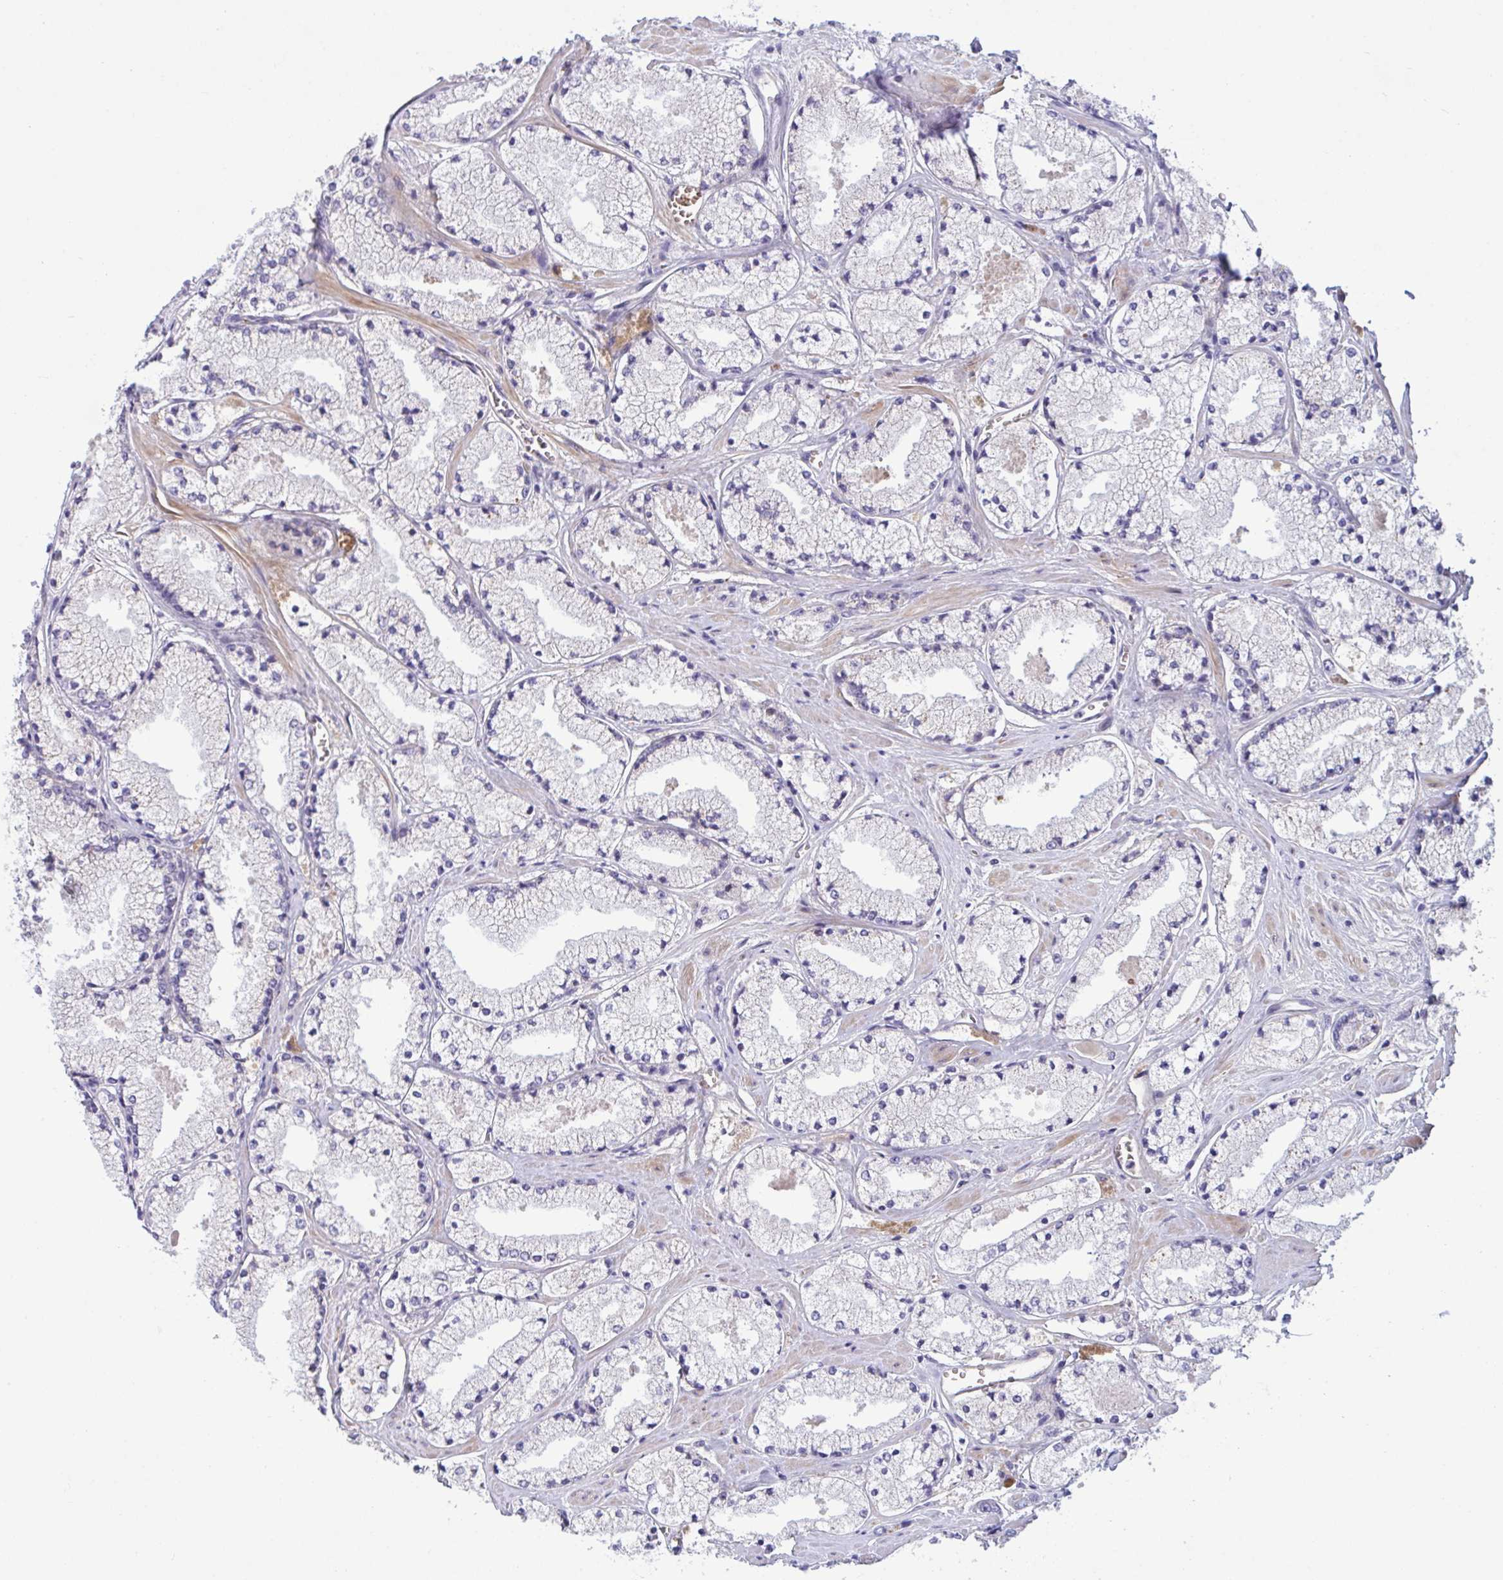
{"staining": {"intensity": "negative", "quantity": "none", "location": "none"}, "tissue": "prostate cancer", "cell_type": "Tumor cells", "image_type": "cancer", "snomed": [{"axis": "morphology", "description": "Adenocarcinoma, High grade"}, {"axis": "topography", "description": "Prostate"}], "caption": "Tumor cells are negative for protein expression in human prostate cancer (adenocarcinoma (high-grade)).", "gene": "VWC2", "patient": {"sex": "male", "age": 63}}